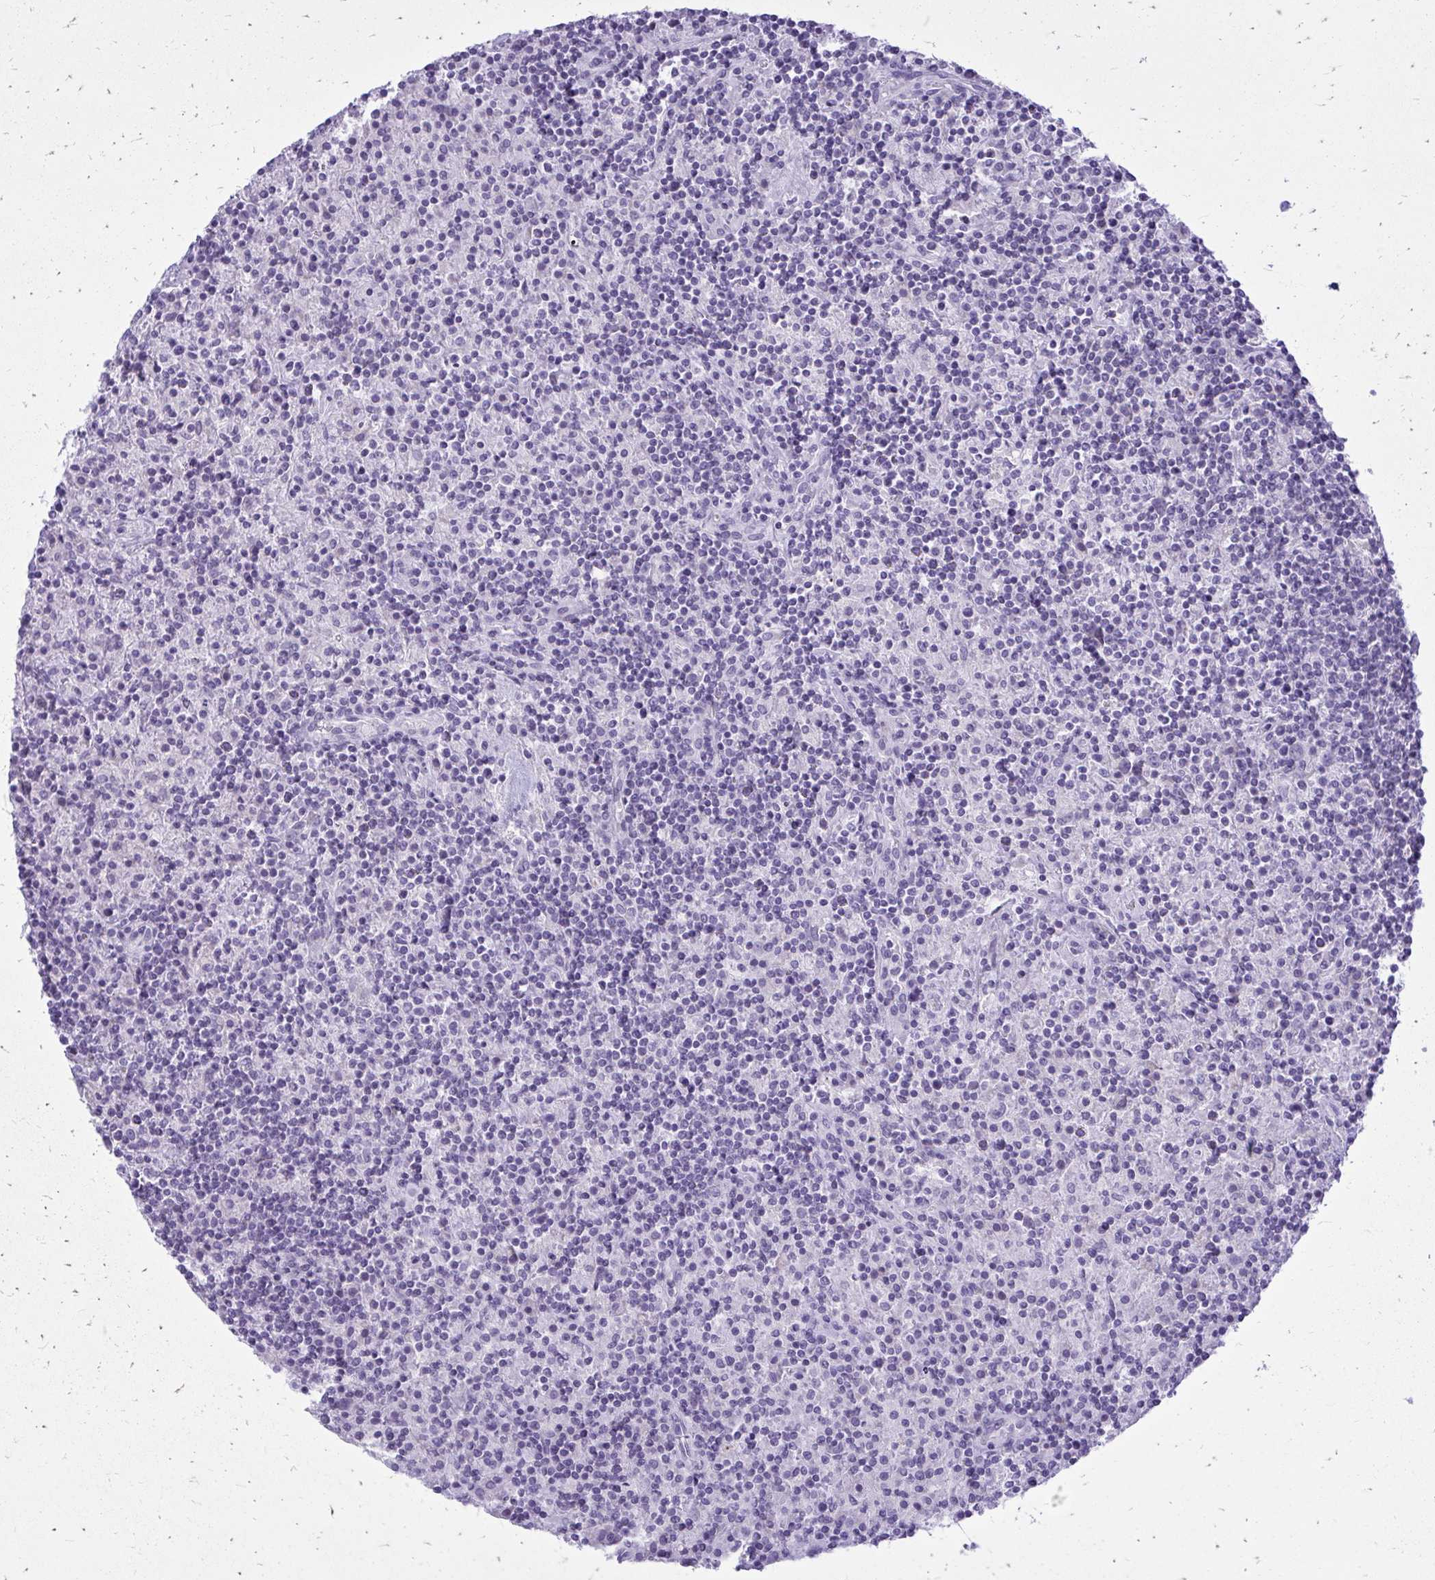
{"staining": {"intensity": "negative", "quantity": "none", "location": "none"}, "tissue": "lymphoma", "cell_type": "Tumor cells", "image_type": "cancer", "snomed": [{"axis": "morphology", "description": "Hodgkin's disease, NOS"}, {"axis": "topography", "description": "Lymph node"}], "caption": "IHC of Hodgkin's disease shows no positivity in tumor cells.", "gene": "GABRA1", "patient": {"sex": "male", "age": 70}}